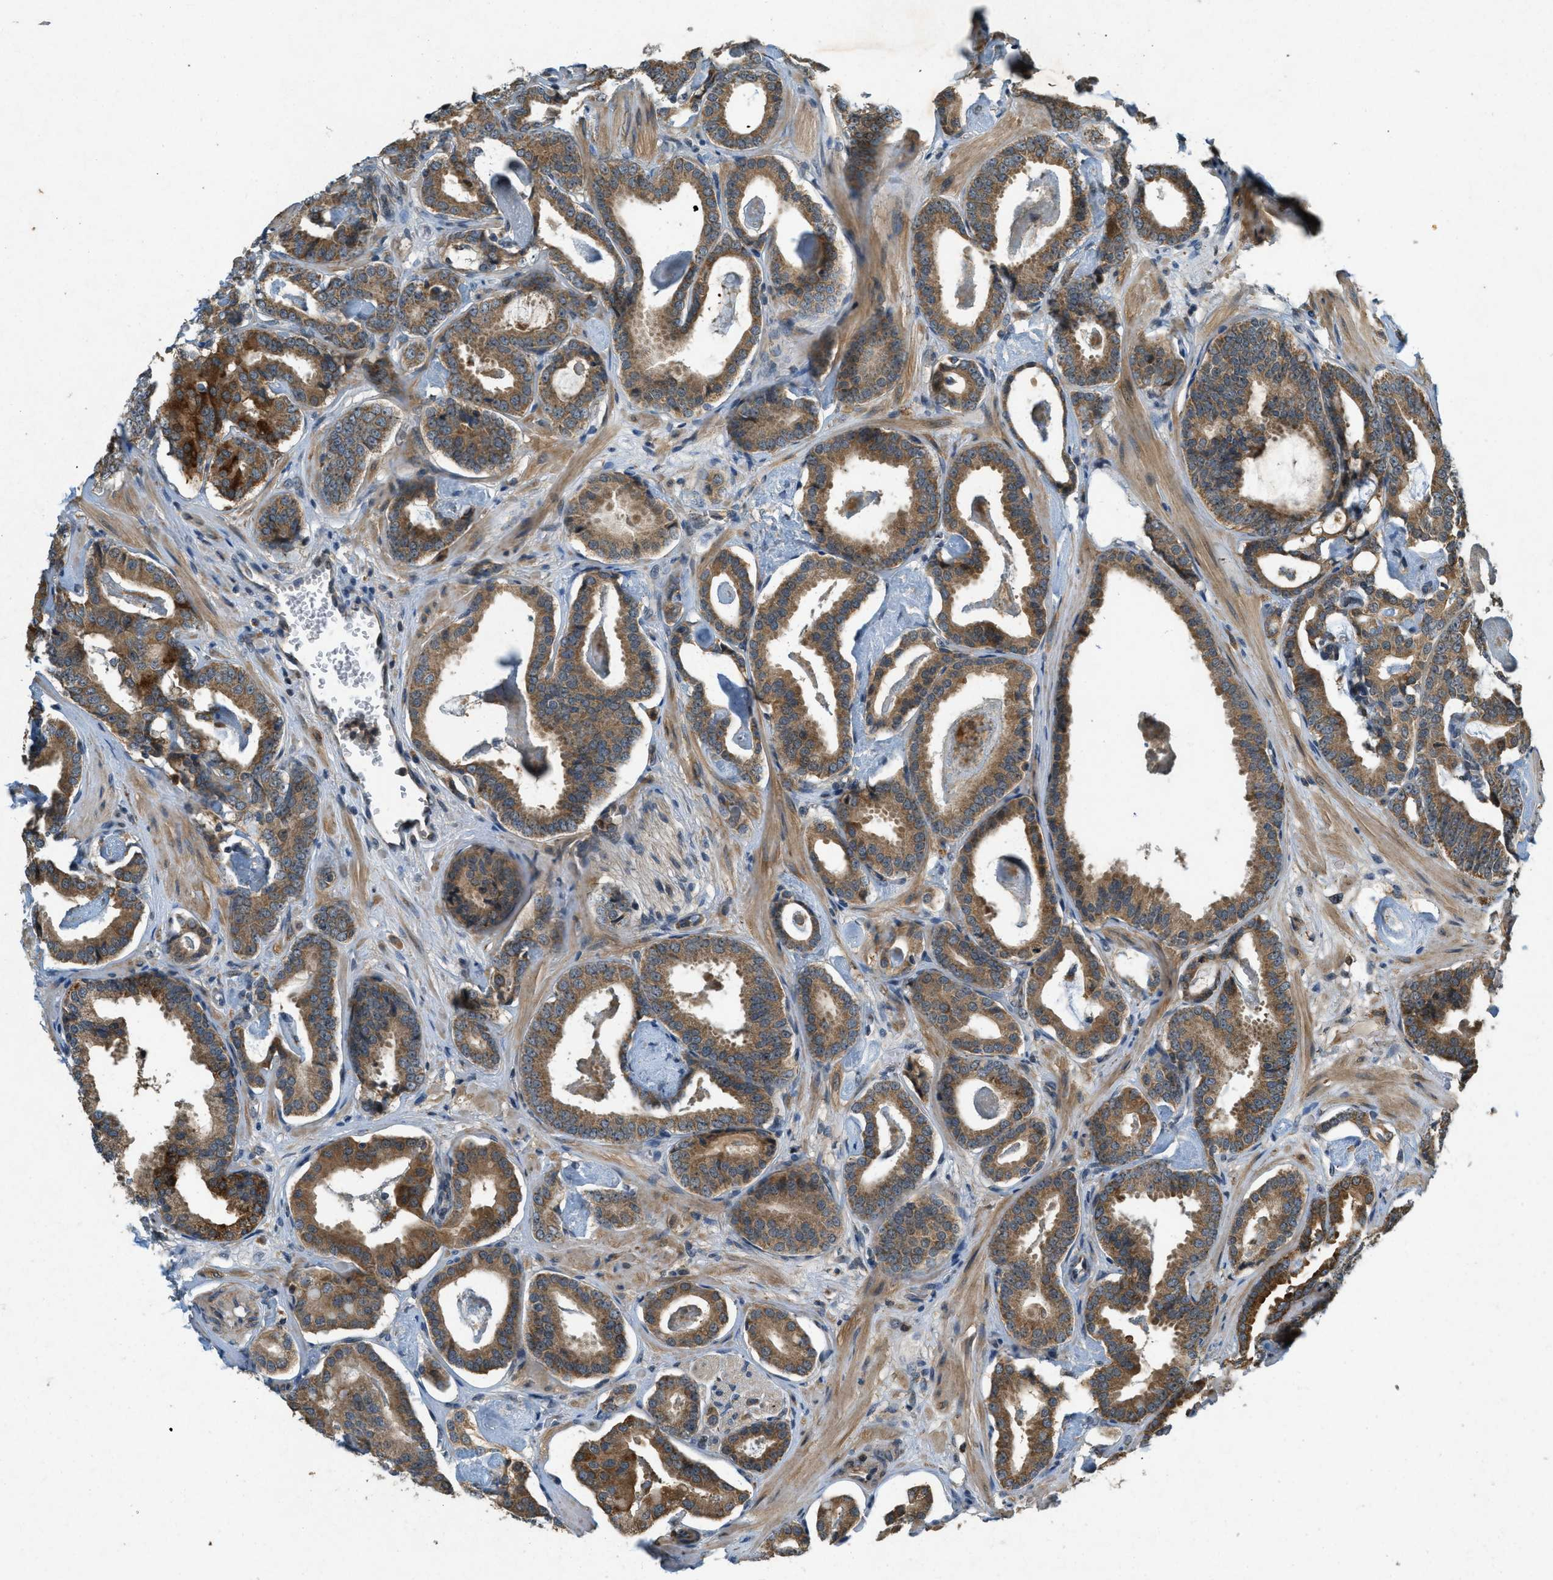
{"staining": {"intensity": "moderate", "quantity": ">75%", "location": "cytoplasmic/membranous"}, "tissue": "prostate cancer", "cell_type": "Tumor cells", "image_type": "cancer", "snomed": [{"axis": "morphology", "description": "Adenocarcinoma, Low grade"}, {"axis": "topography", "description": "Prostate"}], "caption": "High-magnification brightfield microscopy of prostate cancer (adenocarcinoma (low-grade)) stained with DAB (3,3'-diaminobenzidine) (brown) and counterstained with hematoxylin (blue). tumor cells exhibit moderate cytoplasmic/membranous expression is identified in approximately>75% of cells.", "gene": "PPP1R15A", "patient": {"sex": "male", "age": 53}}